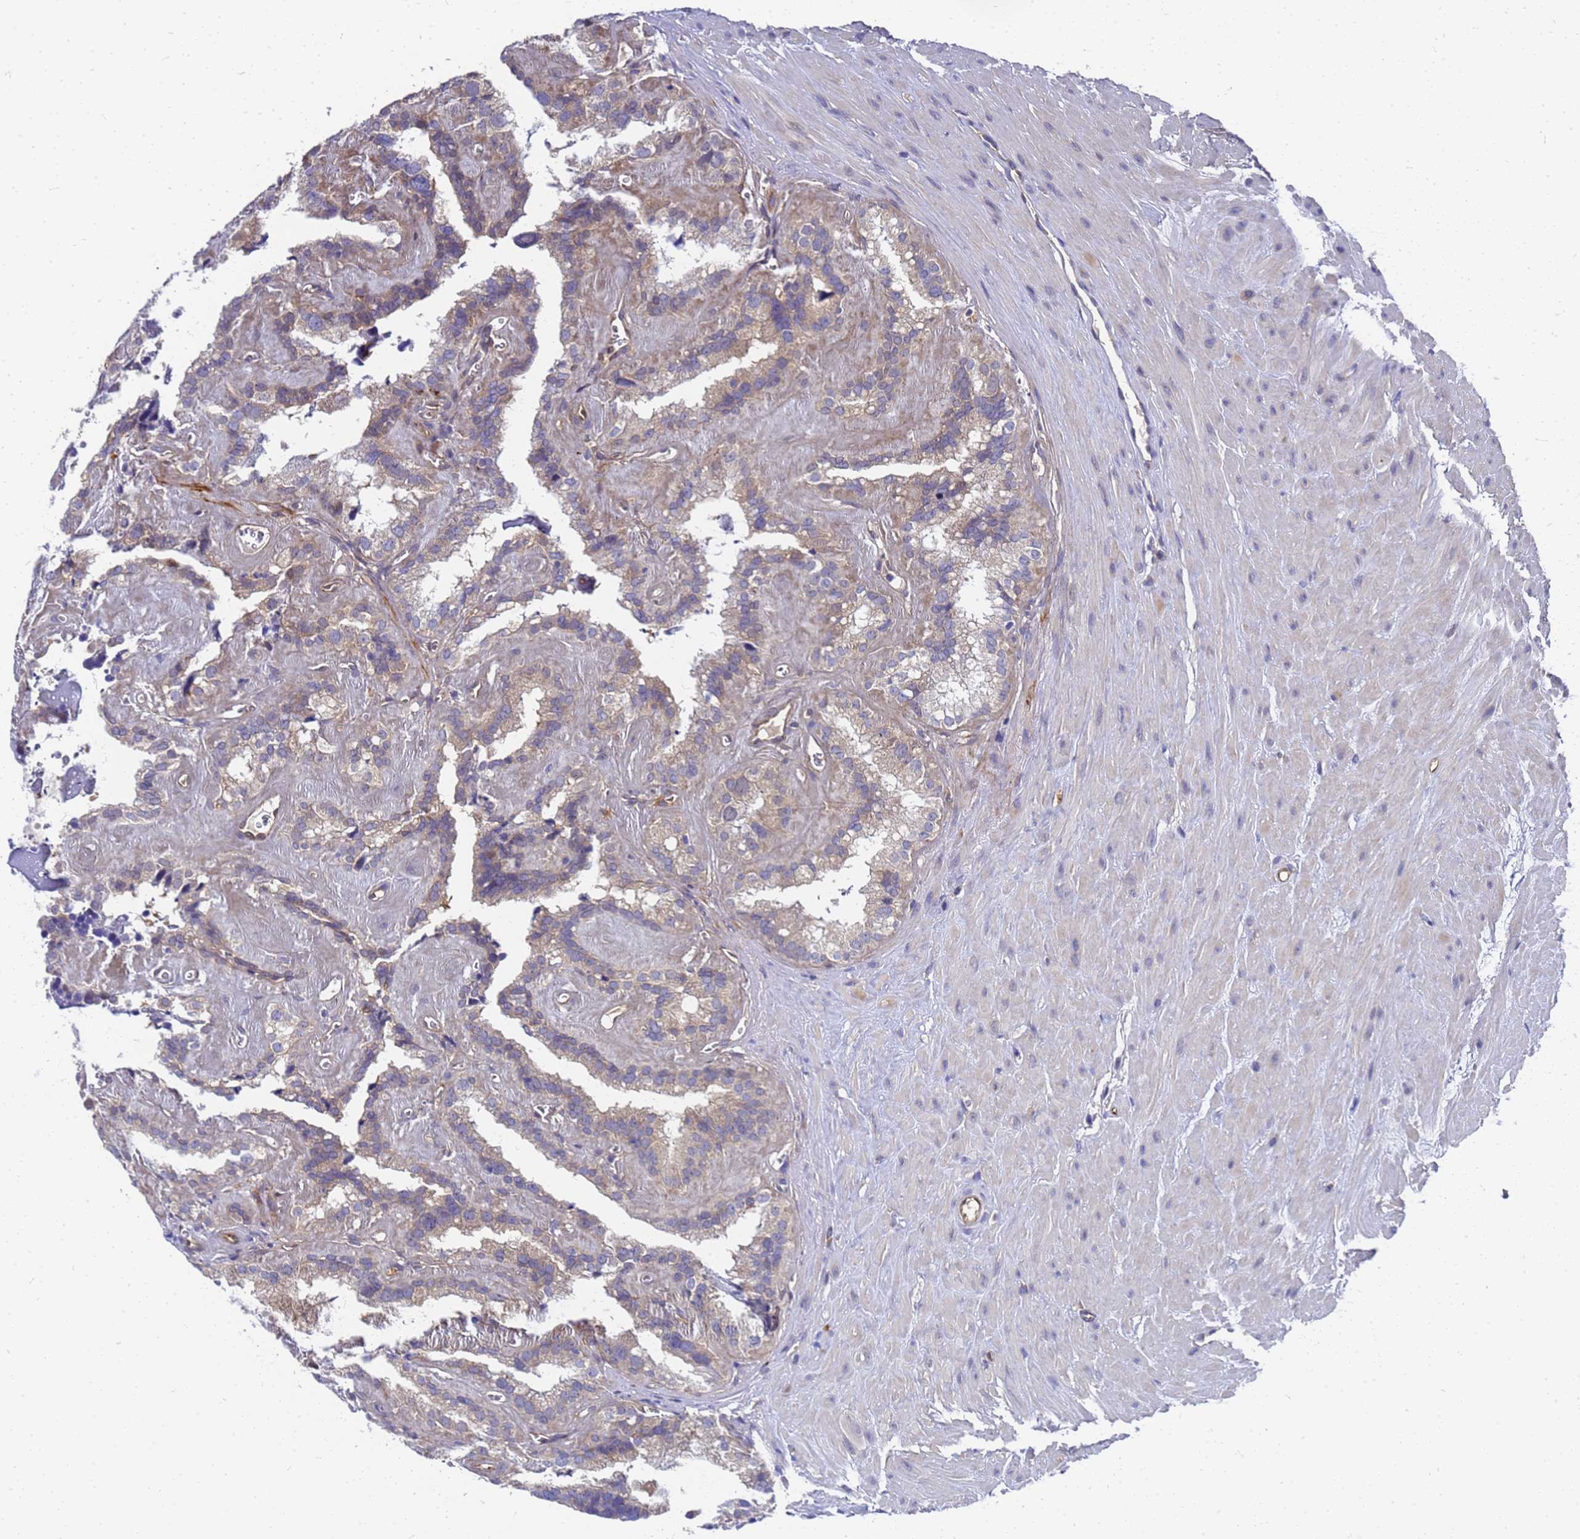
{"staining": {"intensity": "weak", "quantity": "<25%", "location": "cytoplasmic/membranous"}, "tissue": "seminal vesicle", "cell_type": "Glandular cells", "image_type": "normal", "snomed": [{"axis": "morphology", "description": "Normal tissue, NOS"}, {"axis": "topography", "description": "Prostate"}, {"axis": "topography", "description": "Seminal veicle"}], "caption": "Glandular cells are negative for brown protein staining in benign seminal vesicle.", "gene": "SLC35E2B", "patient": {"sex": "male", "age": 59}}